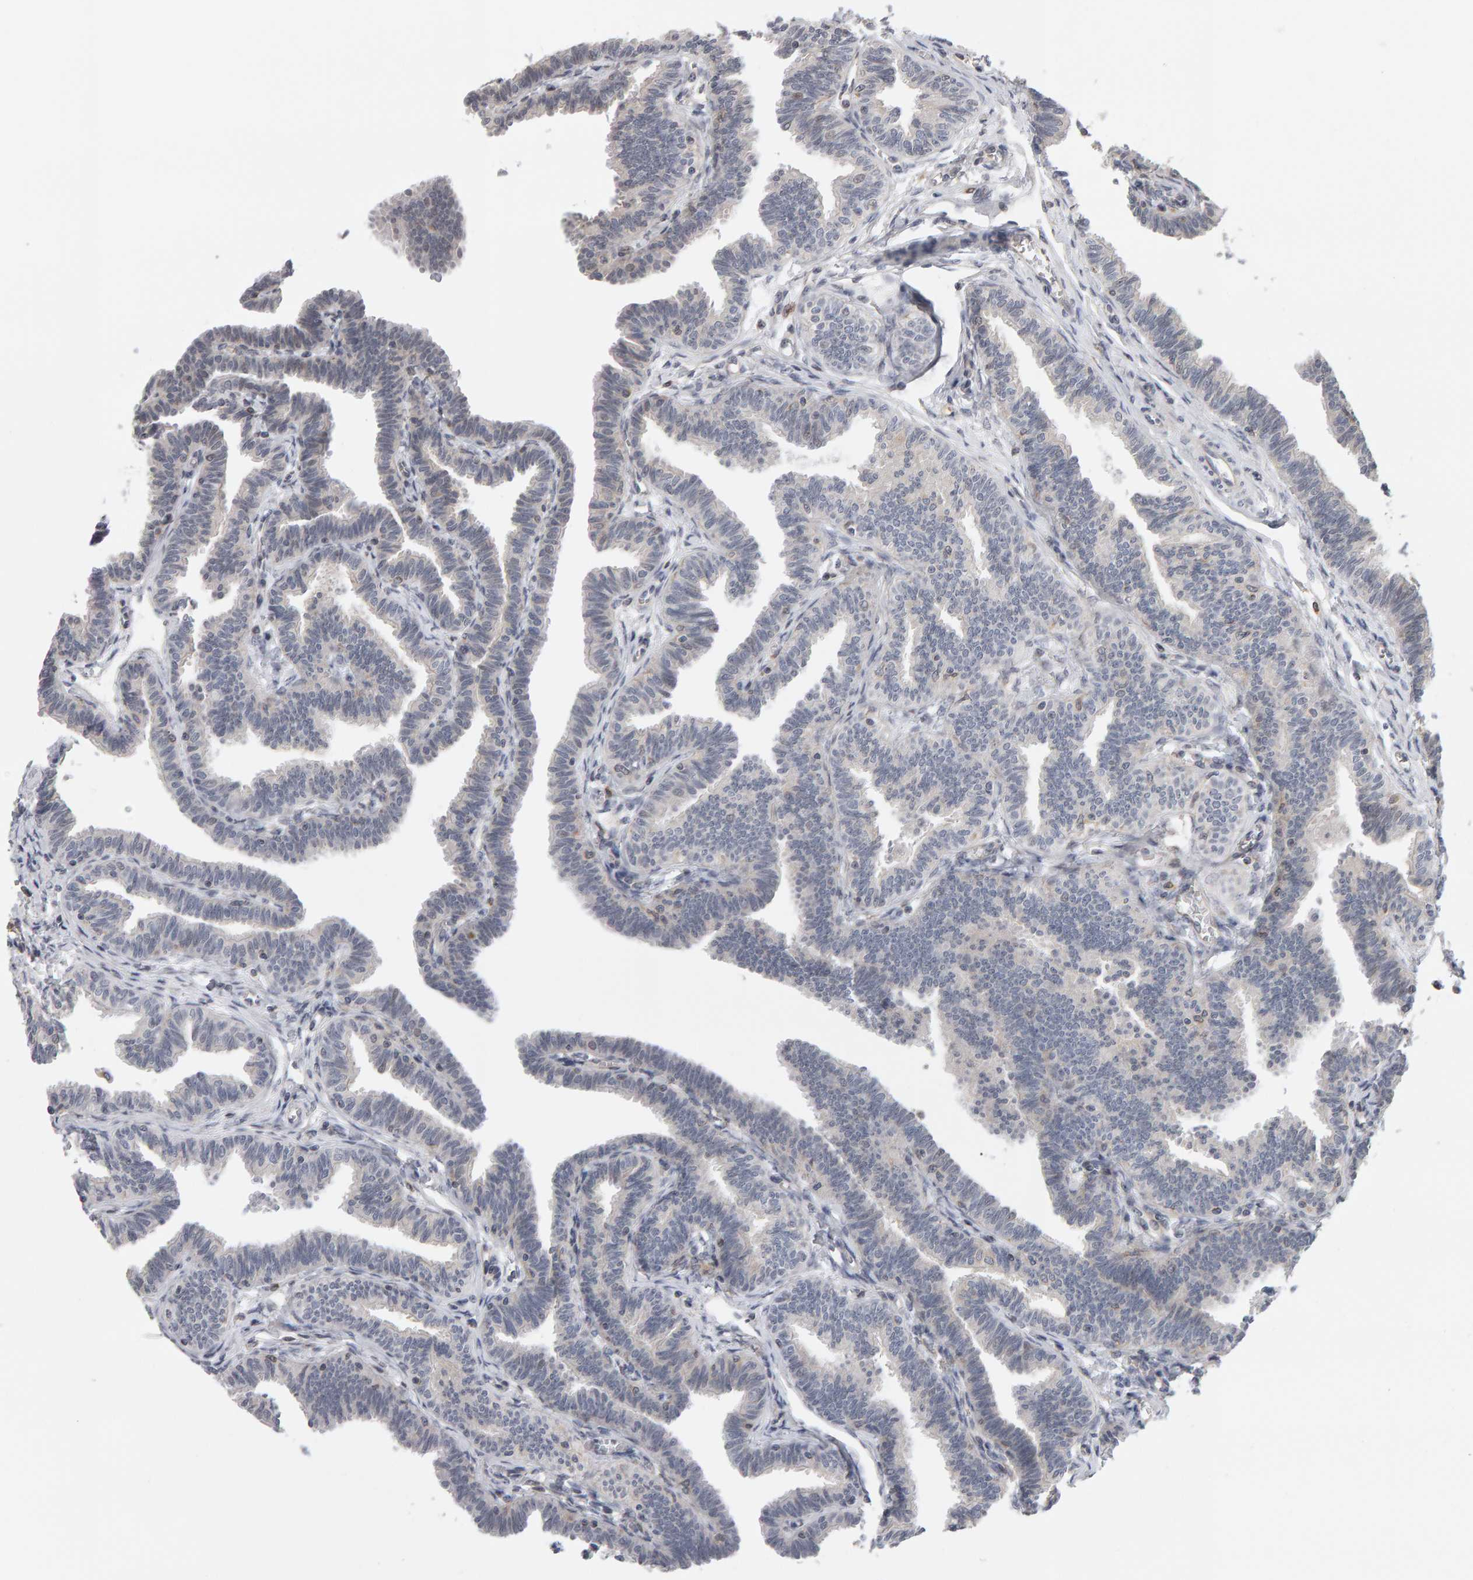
{"staining": {"intensity": "weak", "quantity": "<25%", "location": "cytoplasmic/membranous,nuclear"}, "tissue": "fallopian tube", "cell_type": "Glandular cells", "image_type": "normal", "snomed": [{"axis": "morphology", "description": "Normal tissue, NOS"}, {"axis": "topography", "description": "Fallopian tube"}, {"axis": "topography", "description": "Ovary"}], "caption": "The IHC histopathology image has no significant positivity in glandular cells of fallopian tube.", "gene": "MSRA", "patient": {"sex": "female", "age": 23}}